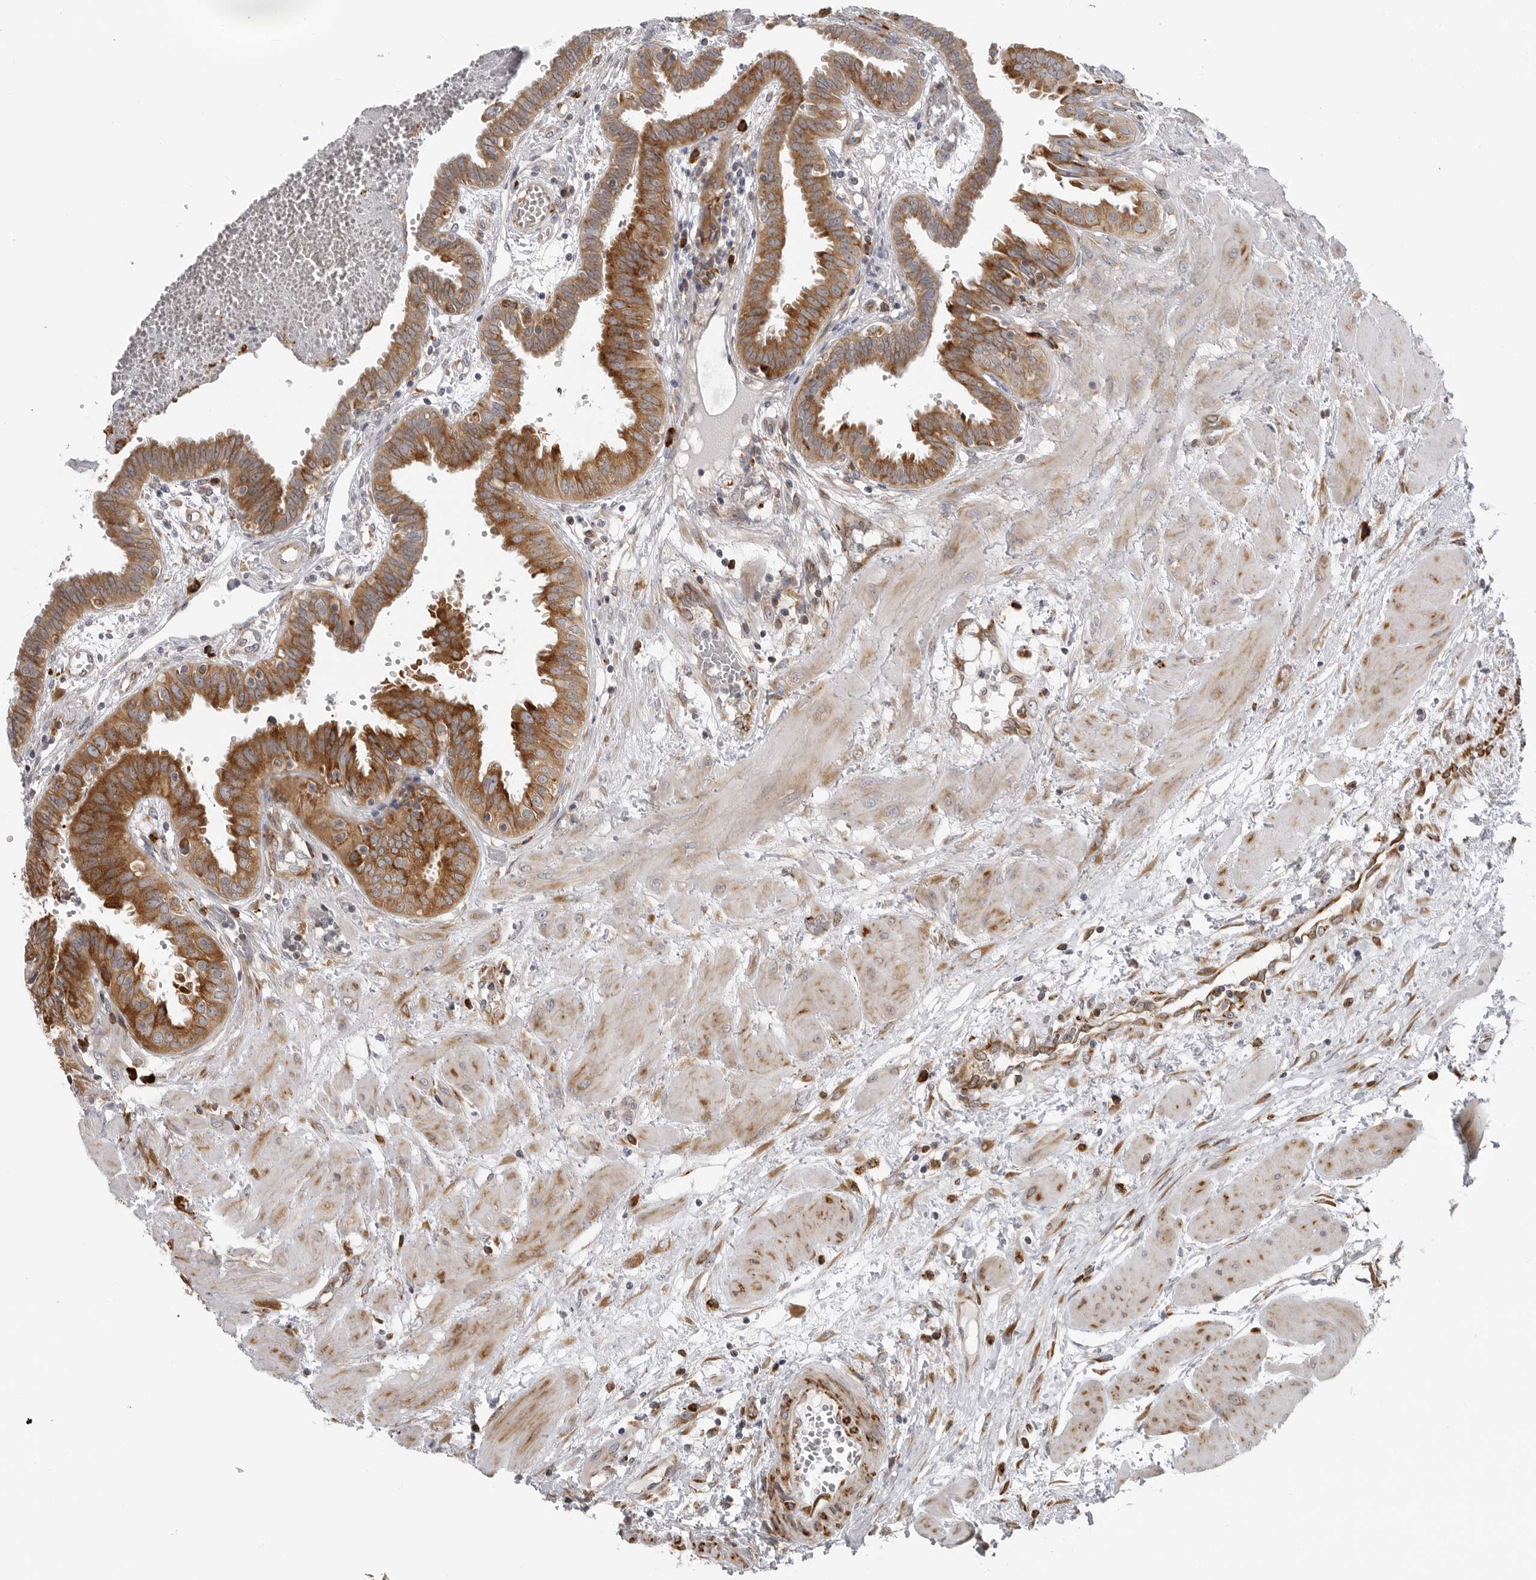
{"staining": {"intensity": "strong", "quantity": ">75%", "location": "cytoplasmic/membranous"}, "tissue": "fallopian tube", "cell_type": "Glandular cells", "image_type": "normal", "snomed": [{"axis": "morphology", "description": "Normal tissue, NOS"}, {"axis": "topography", "description": "Fallopian tube"}, {"axis": "topography", "description": "Placenta"}], "caption": "Immunohistochemistry histopathology image of normal fallopian tube: fallopian tube stained using IHC demonstrates high levels of strong protein expression localized specifically in the cytoplasmic/membranous of glandular cells, appearing as a cytoplasmic/membranous brown color.", "gene": "ALPK2", "patient": {"sex": "female", "age": 32}}